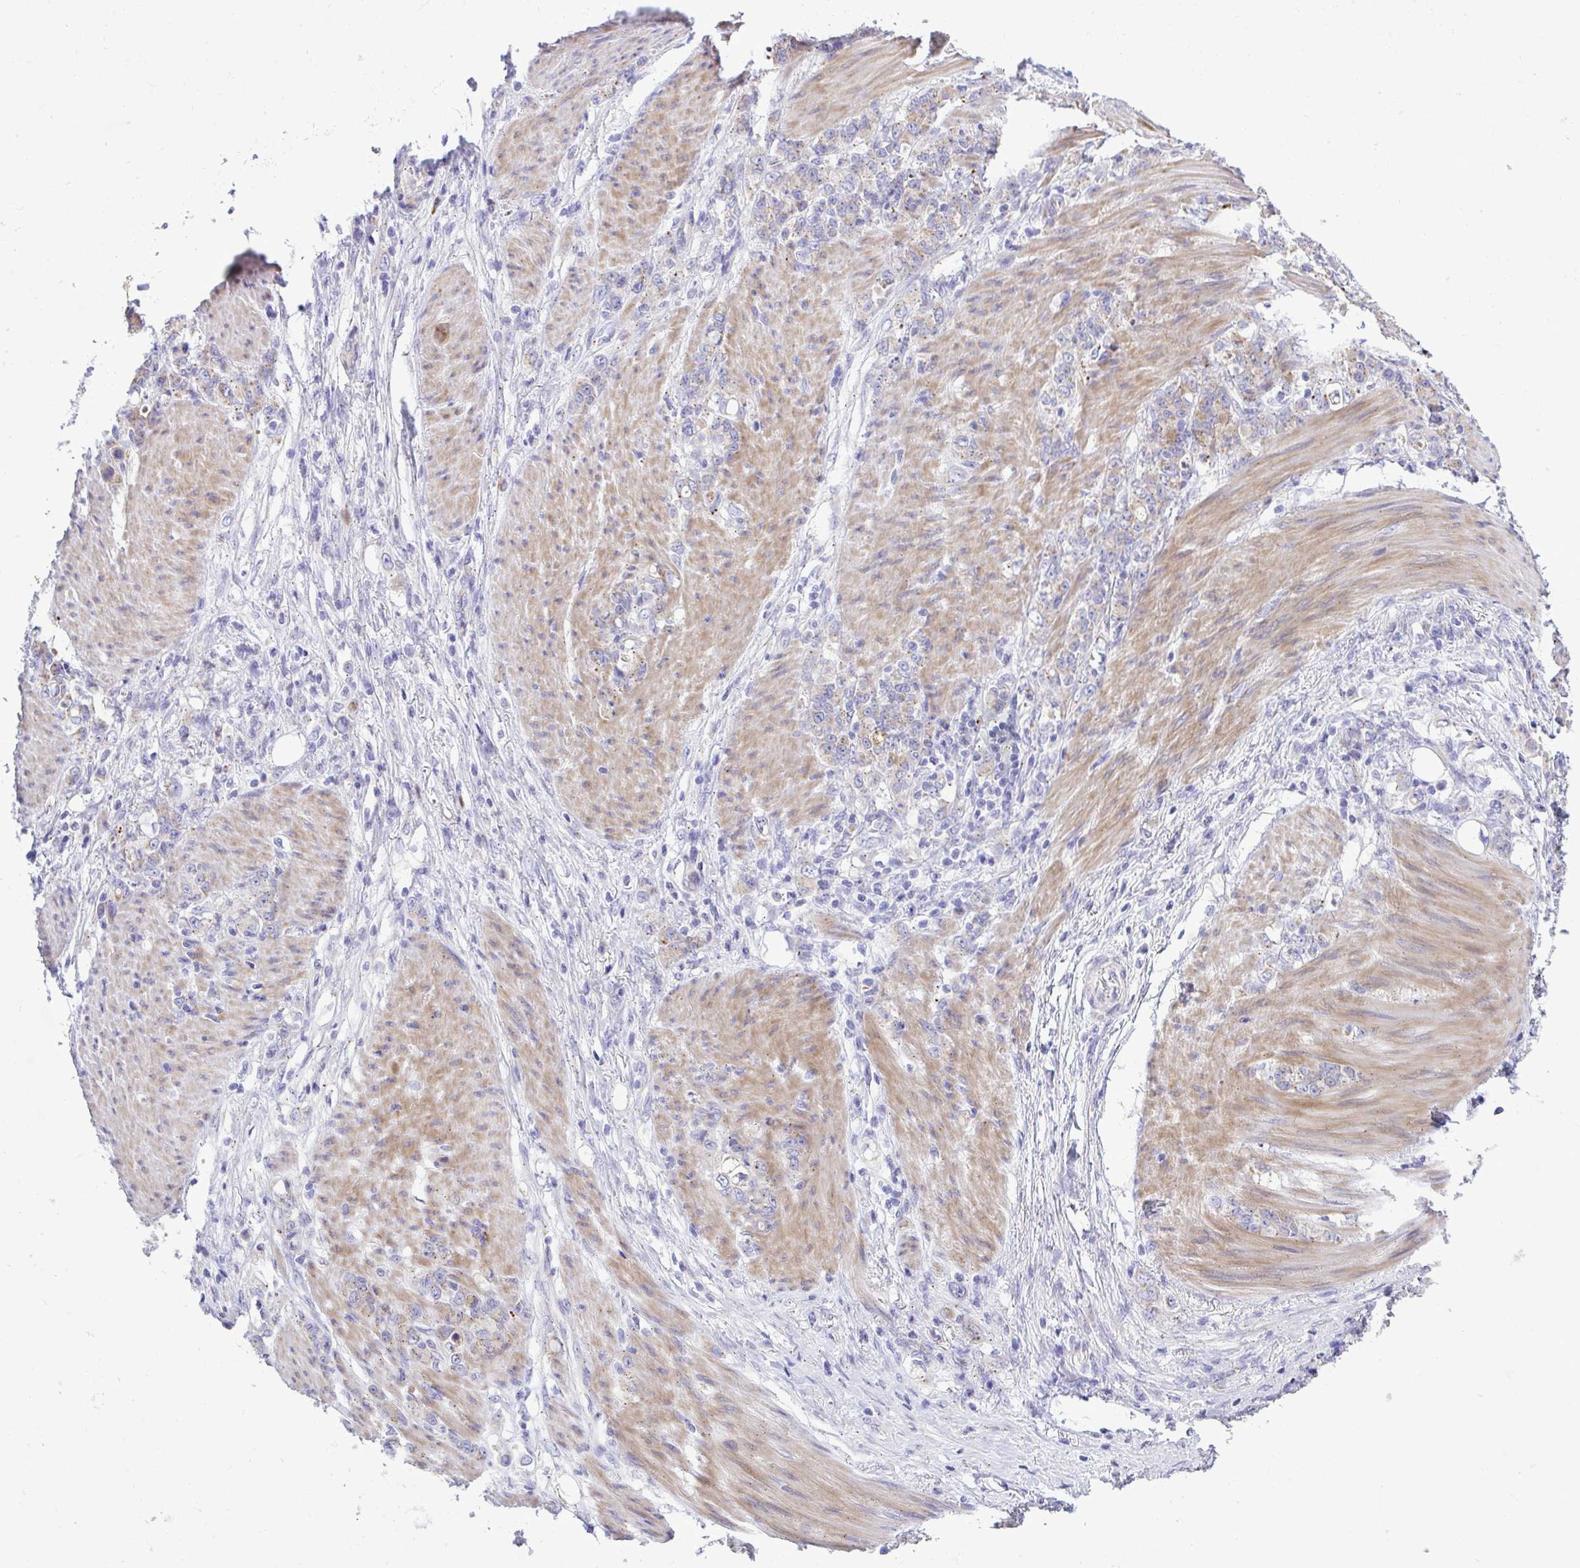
{"staining": {"intensity": "moderate", "quantity": "25%-75%", "location": "cytoplasmic/membranous"}, "tissue": "stomach cancer", "cell_type": "Tumor cells", "image_type": "cancer", "snomed": [{"axis": "morphology", "description": "Adenocarcinoma, NOS"}, {"axis": "topography", "description": "Stomach"}], "caption": "This photomicrograph demonstrates immunohistochemistry staining of human stomach cancer (adenocarcinoma), with medium moderate cytoplasmic/membranous expression in approximately 25%-75% of tumor cells.", "gene": "MRPS16", "patient": {"sex": "female", "age": 79}}